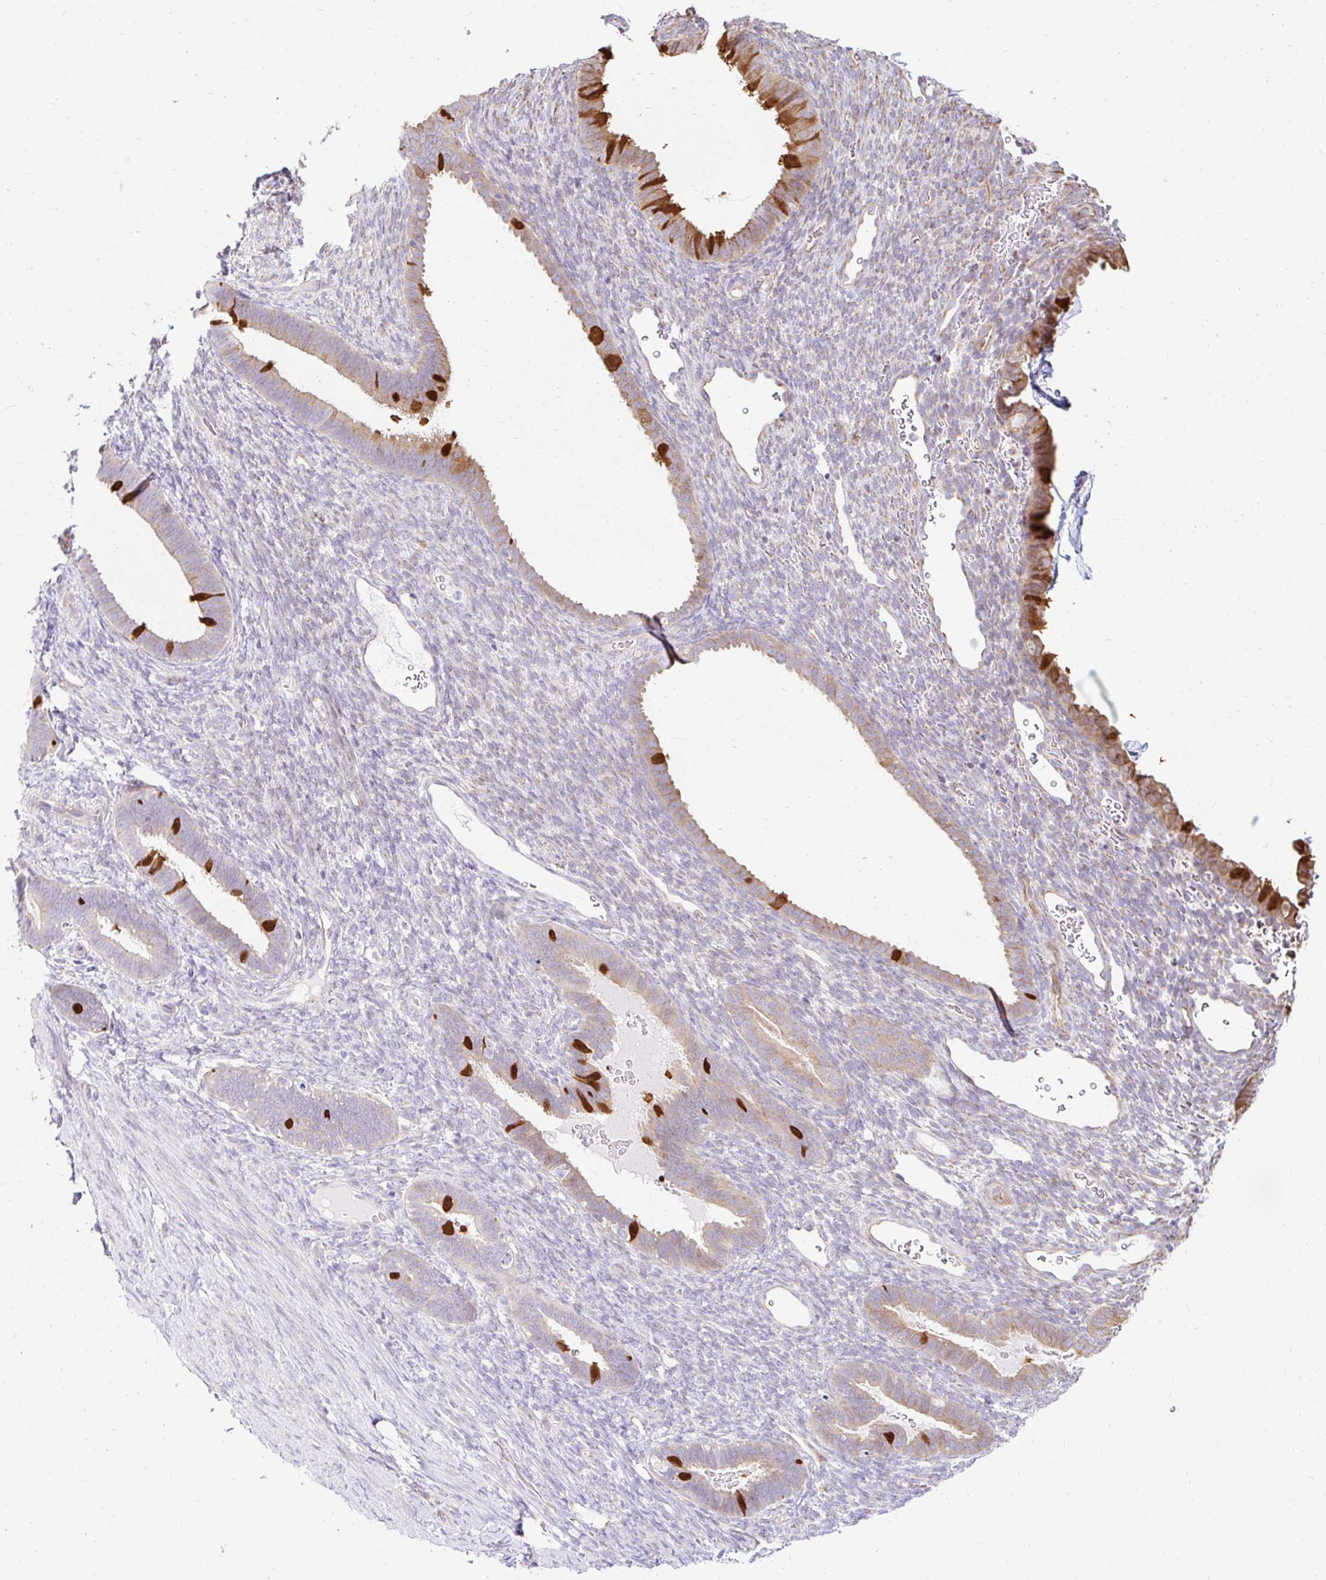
{"staining": {"intensity": "negative", "quantity": "none", "location": "none"}, "tissue": "endometrium", "cell_type": "Cells in endometrial stroma", "image_type": "normal", "snomed": [{"axis": "morphology", "description": "Normal tissue, NOS"}, {"axis": "topography", "description": "Endometrium"}], "caption": "The image shows no significant positivity in cells in endometrial stroma of endometrium.", "gene": "CAPSL", "patient": {"sex": "female", "age": 34}}